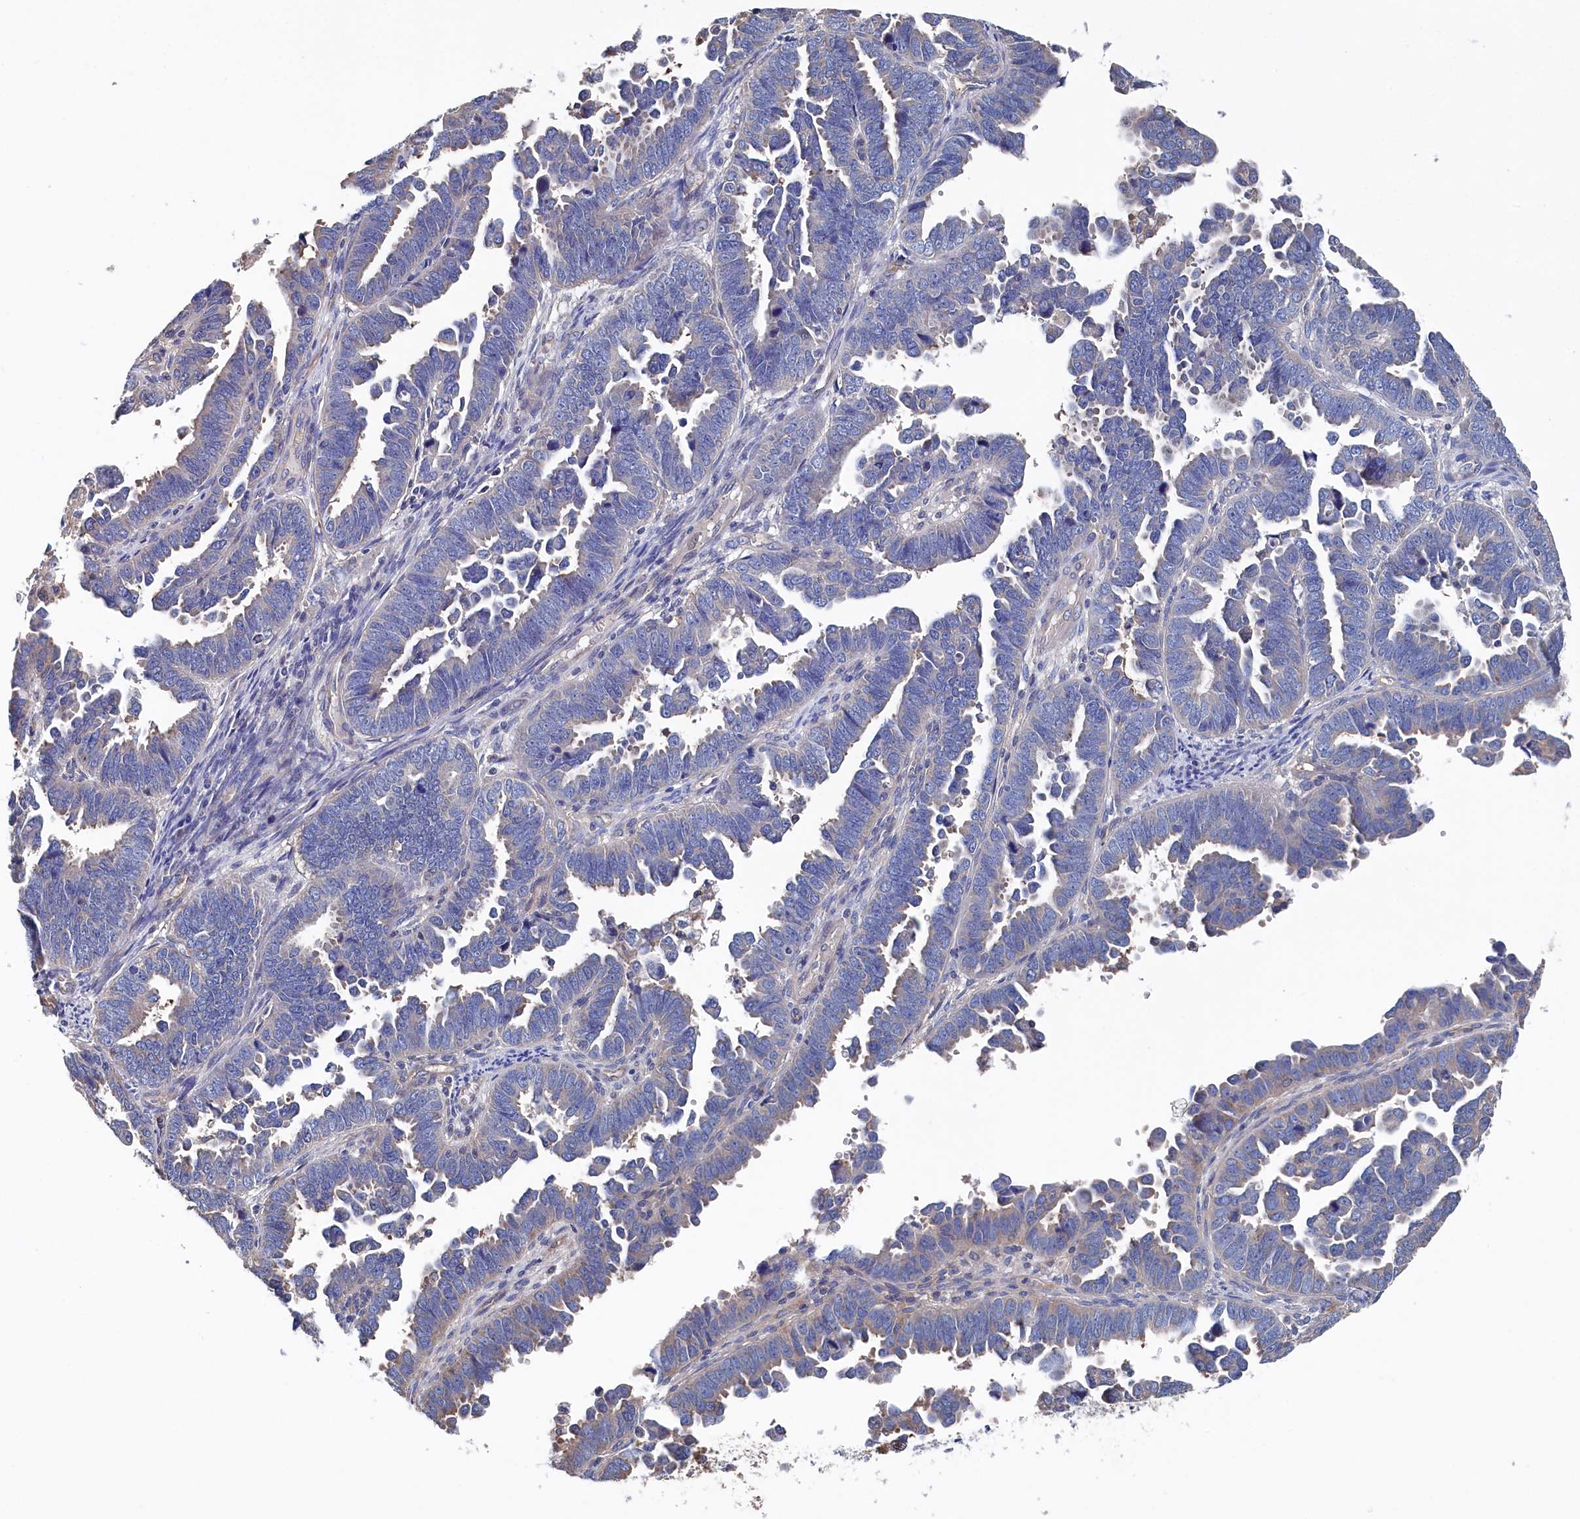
{"staining": {"intensity": "weak", "quantity": "<25%", "location": "cytoplasmic/membranous"}, "tissue": "endometrial cancer", "cell_type": "Tumor cells", "image_type": "cancer", "snomed": [{"axis": "morphology", "description": "Adenocarcinoma, NOS"}, {"axis": "topography", "description": "Endometrium"}], "caption": "Immunohistochemistry histopathology image of neoplastic tissue: human endometrial adenocarcinoma stained with DAB (3,3'-diaminobenzidine) reveals no significant protein expression in tumor cells.", "gene": "BHMT", "patient": {"sex": "female", "age": 75}}